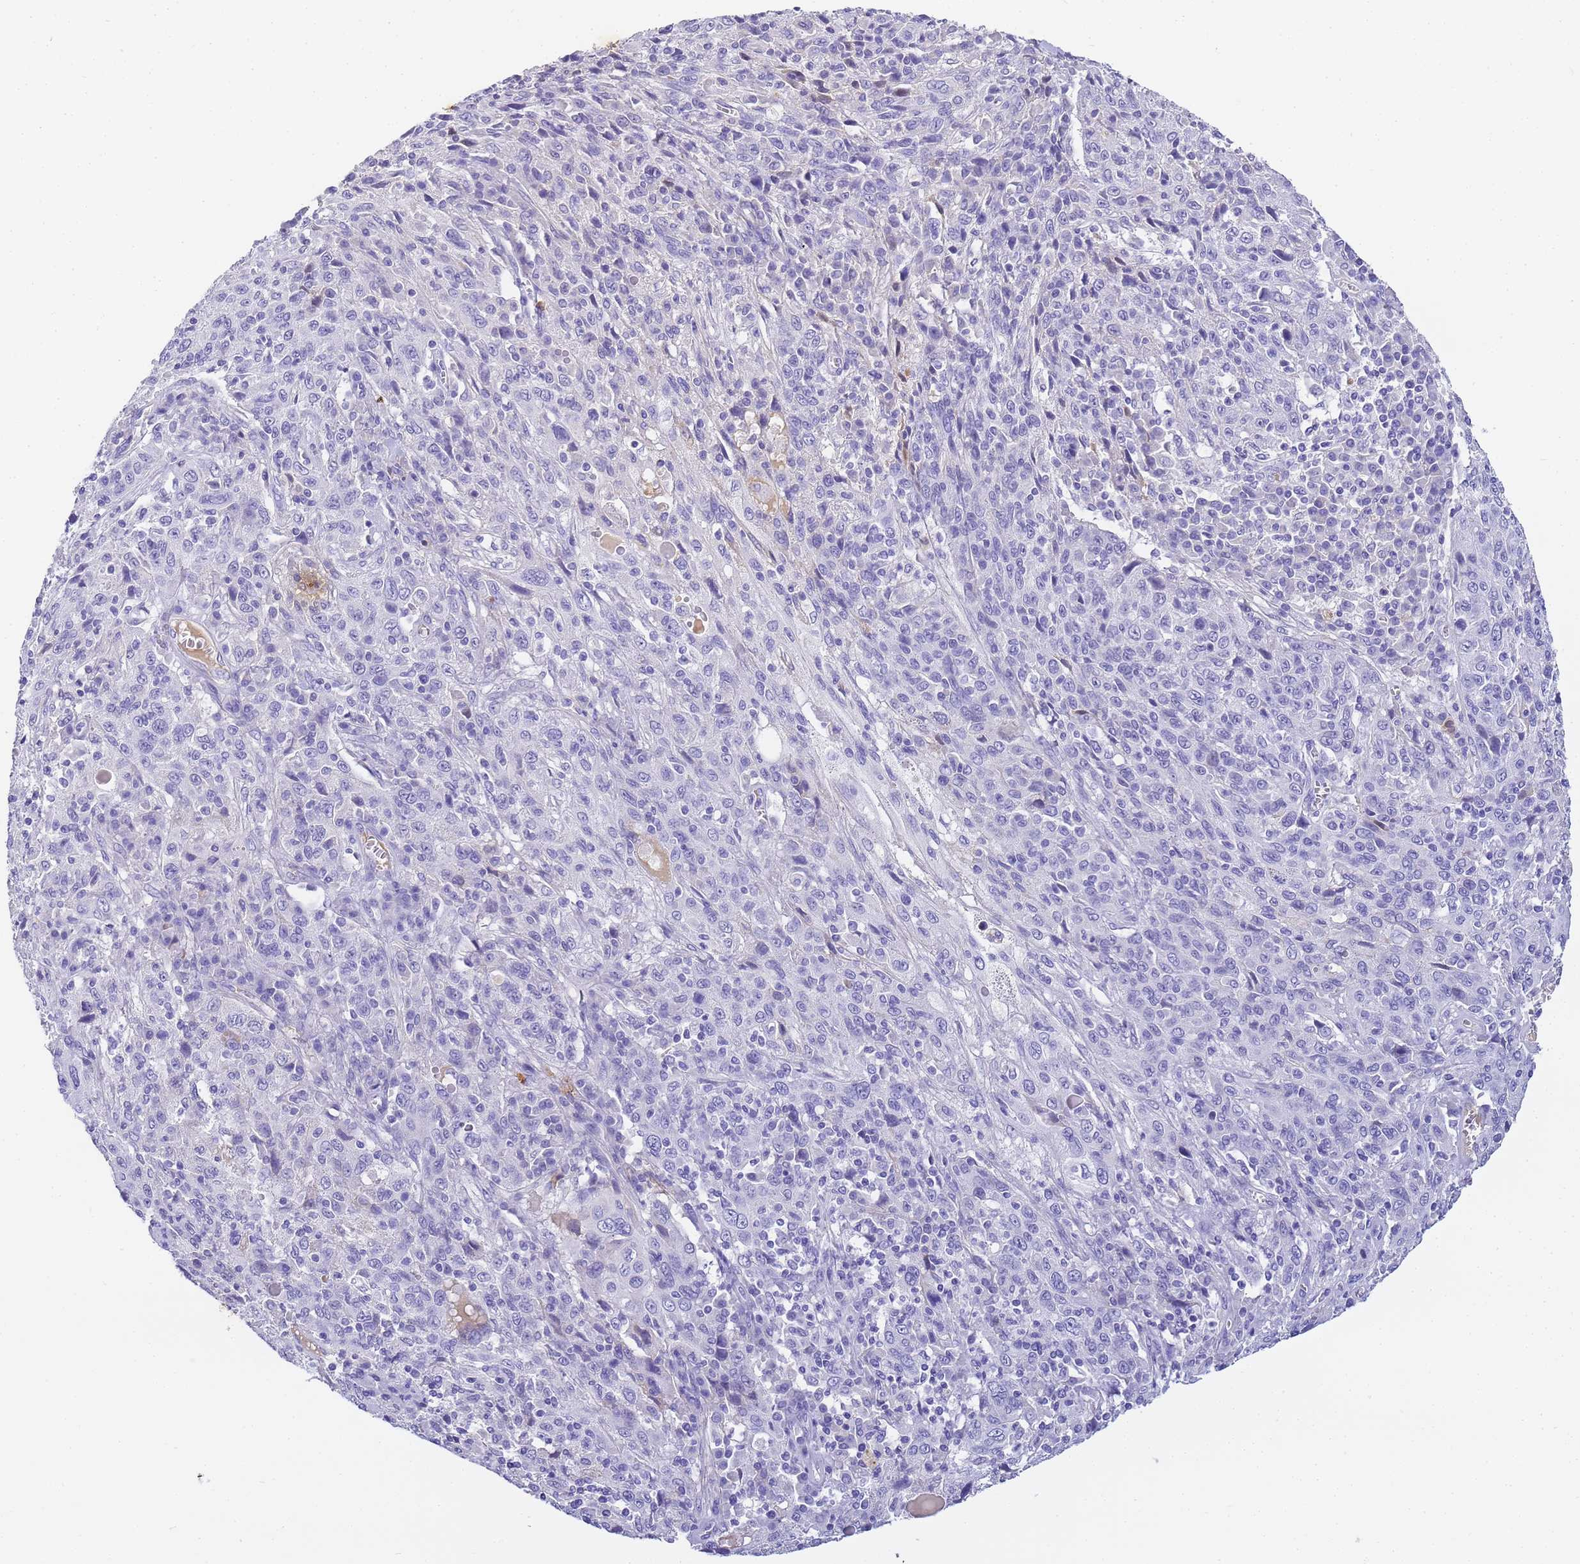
{"staining": {"intensity": "negative", "quantity": "none", "location": "none"}, "tissue": "cervical cancer", "cell_type": "Tumor cells", "image_type": "cancer", "snomed": [{"axis": "morphology", "description": "Squamous cell carcinoma, NOS"}, {"axis": "topography", "description": "Cervix"}], "caption": "High power microscopy photomicrograph of an IHC image of squamous cell carcinoma (cervical), revealing no significant positivity in tumor cells.", "gene": "CFHR2", "patient": {"sex": "female", "age": 46}}